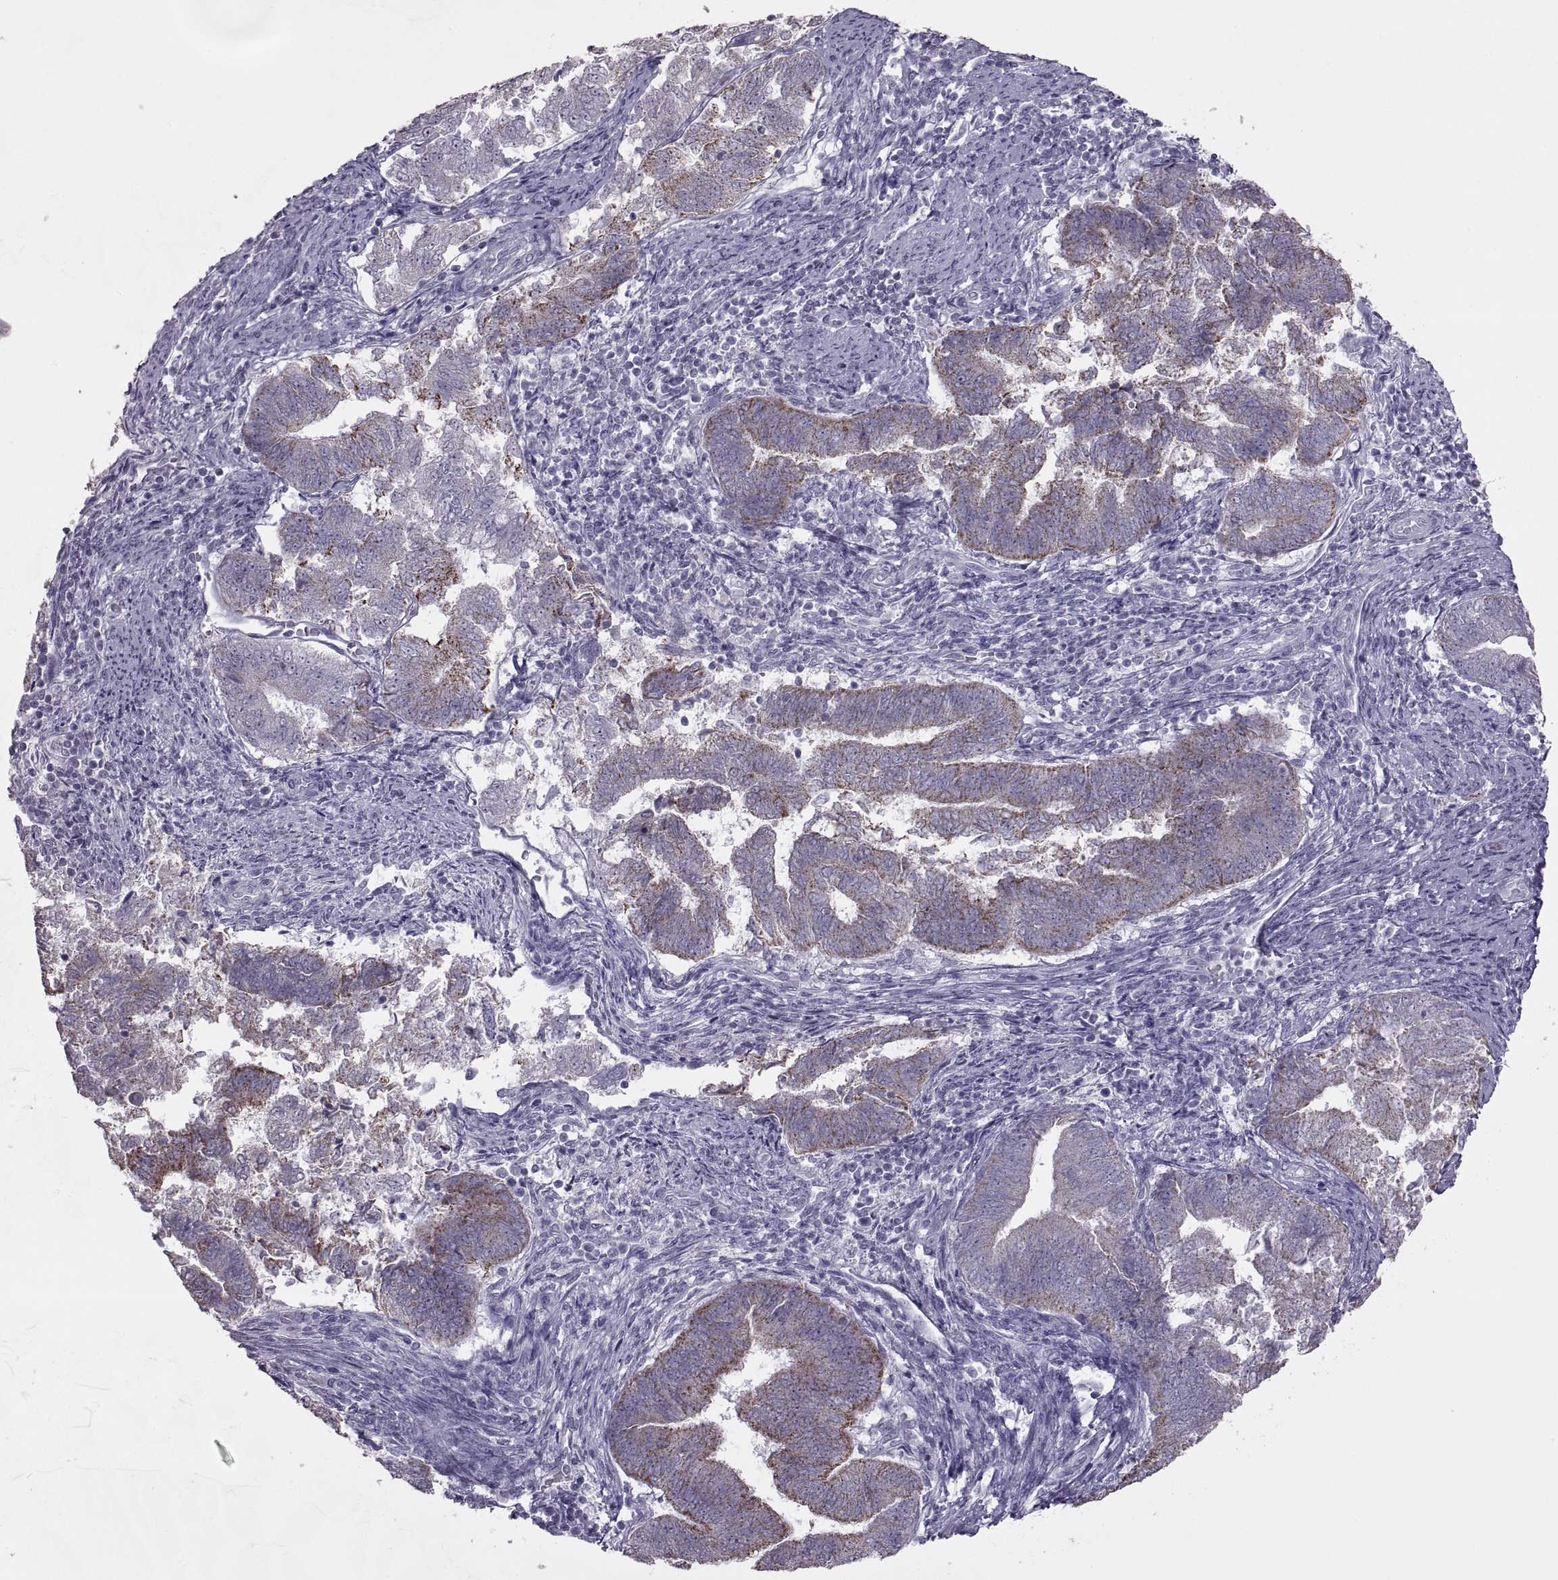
{"staining": {"intensity": "moderate", "quantity": "25%-75%", "location": "cytoplasmic/membranous"}, "tissue": "endometrial cancer", "cell_type": "Tumor cells", "image_type": "cancer", "snomed": [{"axis": "morphology", "description": "Adenocarcinoma, NOS"}, {"axis": "topography", "description": "Endometrium"}], "caption": "Human endometrial cancer stained with a brown dye displays moderate cytoplasmic/membranous positive expression in approximately 25%-75% of tumor cells.", "gene": "ASIC2", "patient": {"sex": "female", "age": 65}}